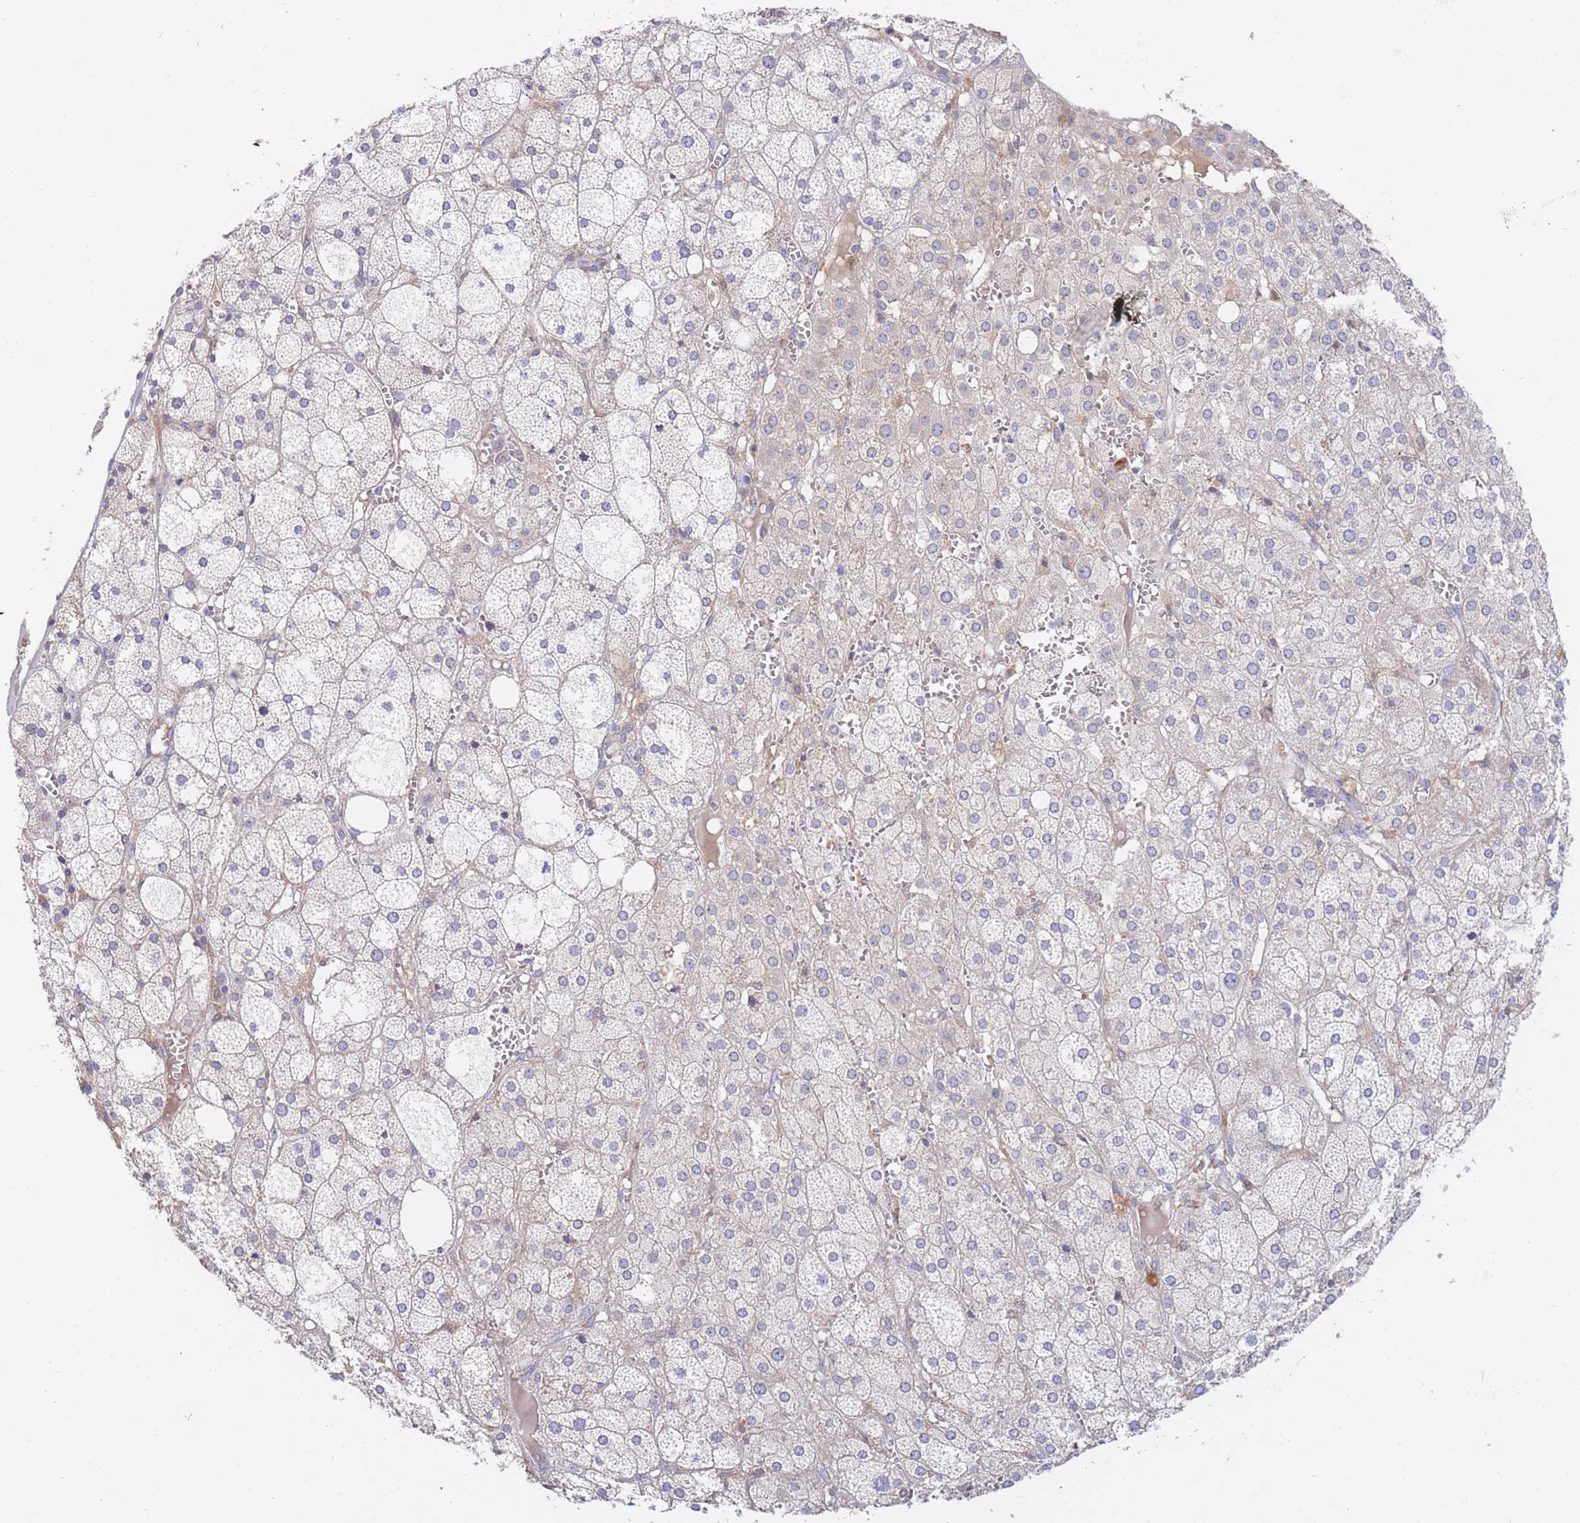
{"staining": {"intensity": "strong", "quantity": "<25%", "location": "cytoplasmic/membranous"}, "tissue": "adrenal gland", "cell_type": "Glandular cells", "image_type": "normal", "snomed": [{"axis": "morphology", "description": "Normal tissue, NOS"}, {"axis": "topography", "description": "Adrenal gland"}], "caption": "This is a photomicrograph of IHC staining of normal adrenal gland, which shows strong positivity in the cytoplasmic/membranous of glandular cells.", "gene": "BORCS5", "patient": {"sex": "female", "age": 61}}